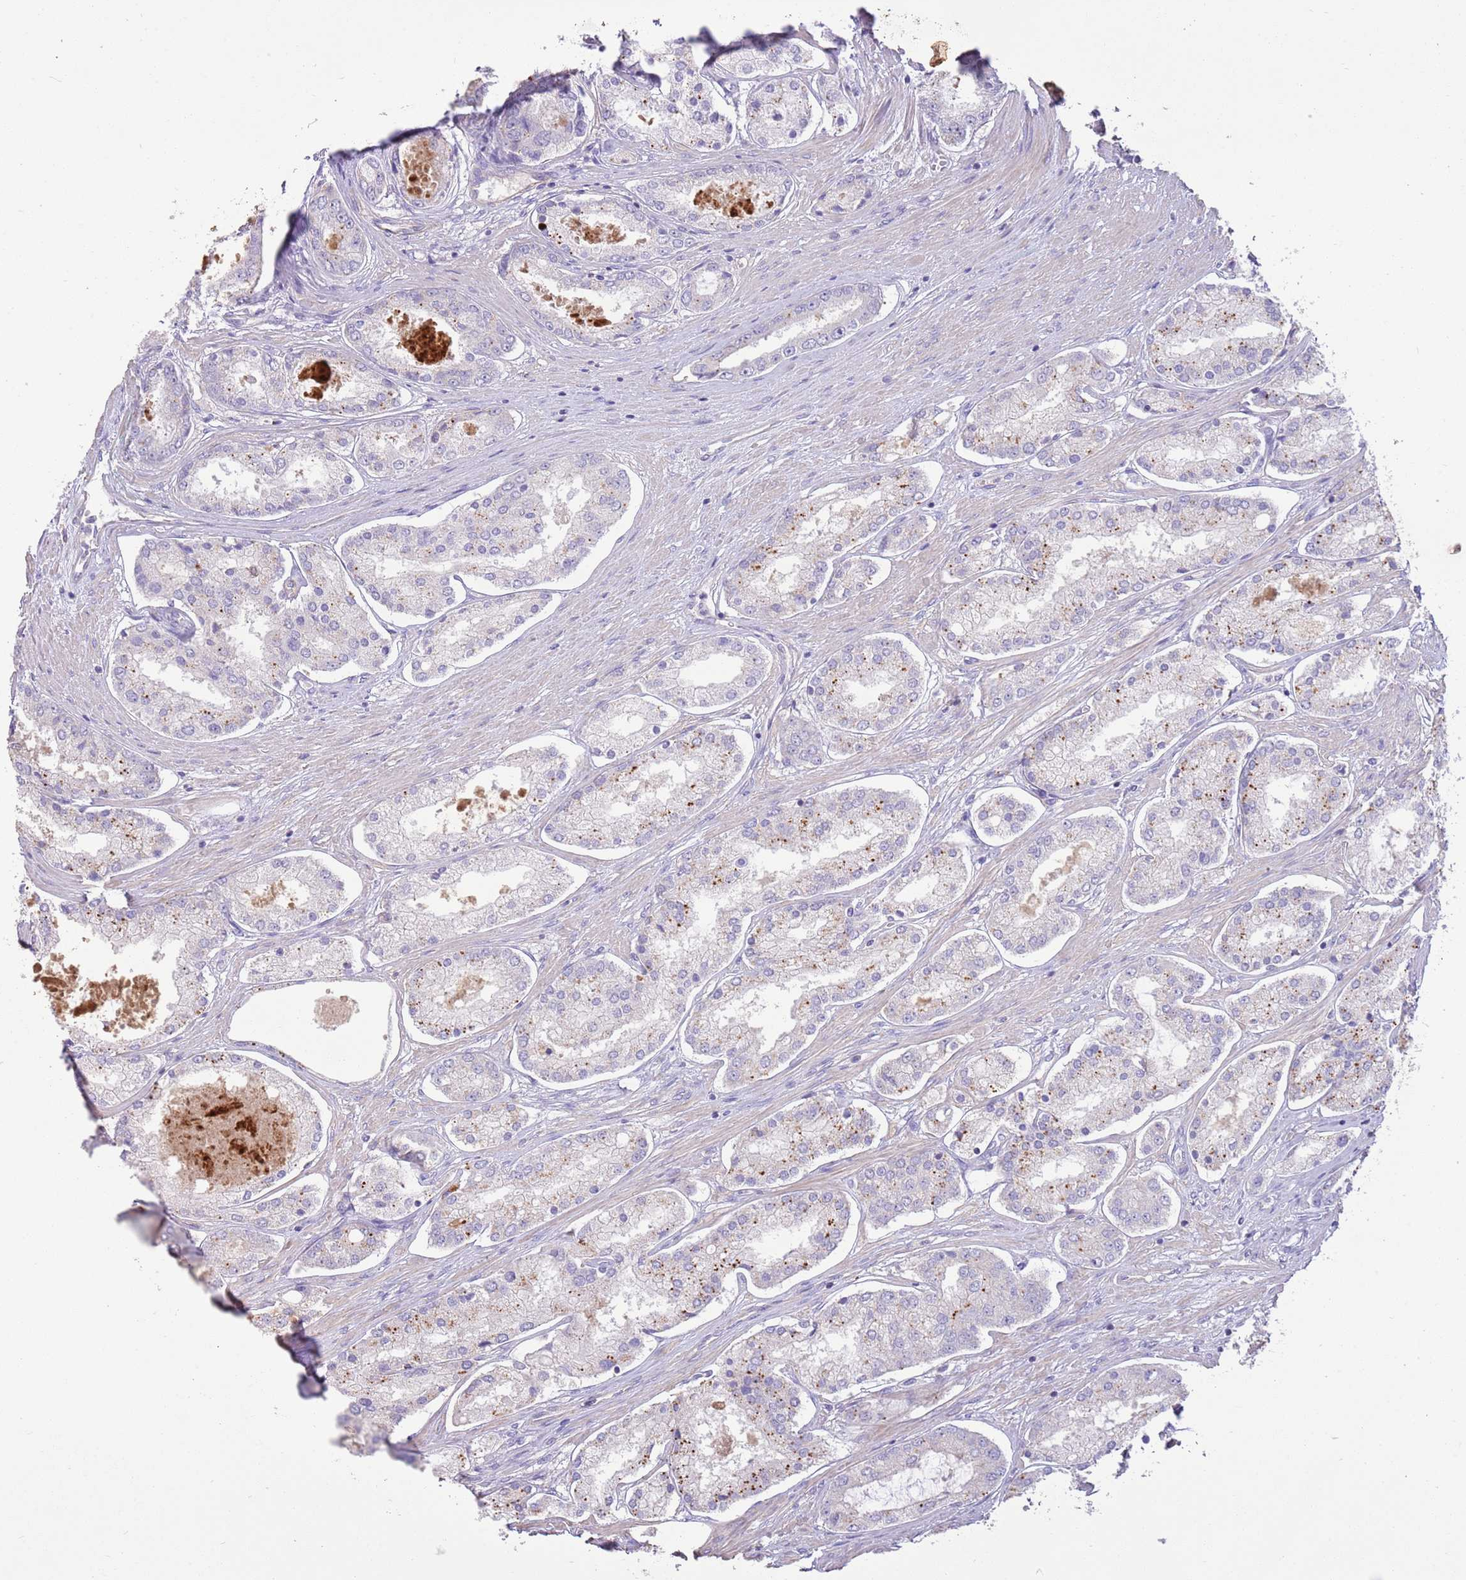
{"staining": {"intensity": "weak", "quantity": "<25%", "location": "cytoplasmic/membranous"}, "tissue": "prostate cancer", "cell_type": "Tumor cells", "image_type": "cancer", "snomed": [{"axis": "morphology", "description": "Adenocarcinoma, Low grade"}, {"axis": "topography", "description": "Prostate"}], "caption": "The IHC photomicrograph has no significant staining in tumor cells of prostate low-grade adenocarcinoma tissue.", "gene": "SFTPA1", "patient": {"sex": "male", "age": 68}}